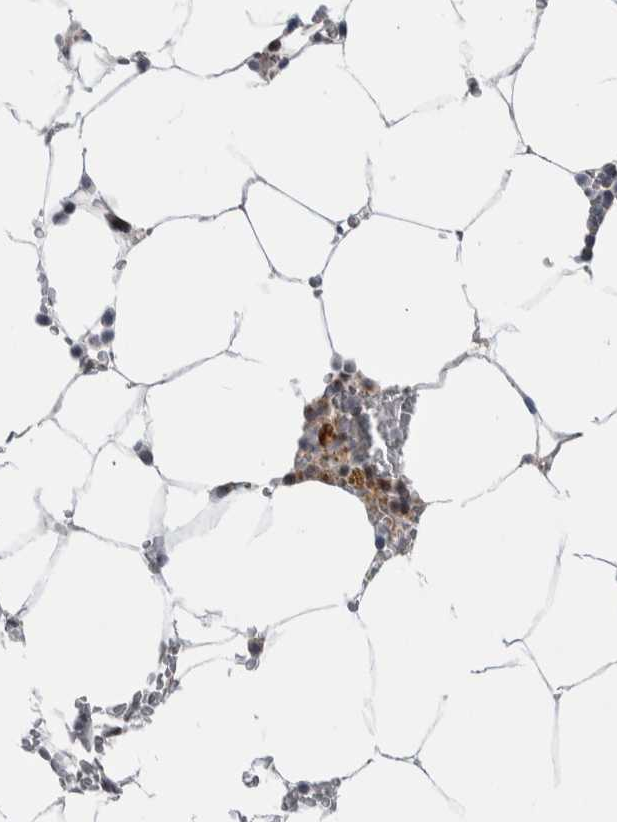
{"staining": {"intensity": "moderate", "quantity": "<25%", "location": "cytoplasmic/membranous"}, "tissue": "bone marrow", "cell_type": "Hematopoietic cells", "image_type": "normal", "snomed": [{"axis": "morphology", "description": "Normal tissue, NOS"}, {"axis": "topography", "description": "Bone marrow"}], "caption": "Protein staining displays moderate cytoplasmic/membranous staining in about <25% of hematopoietic cells in benign bone marrow.", "gene": "PTPA", "patient": {"sex": "male", "age": 70}}